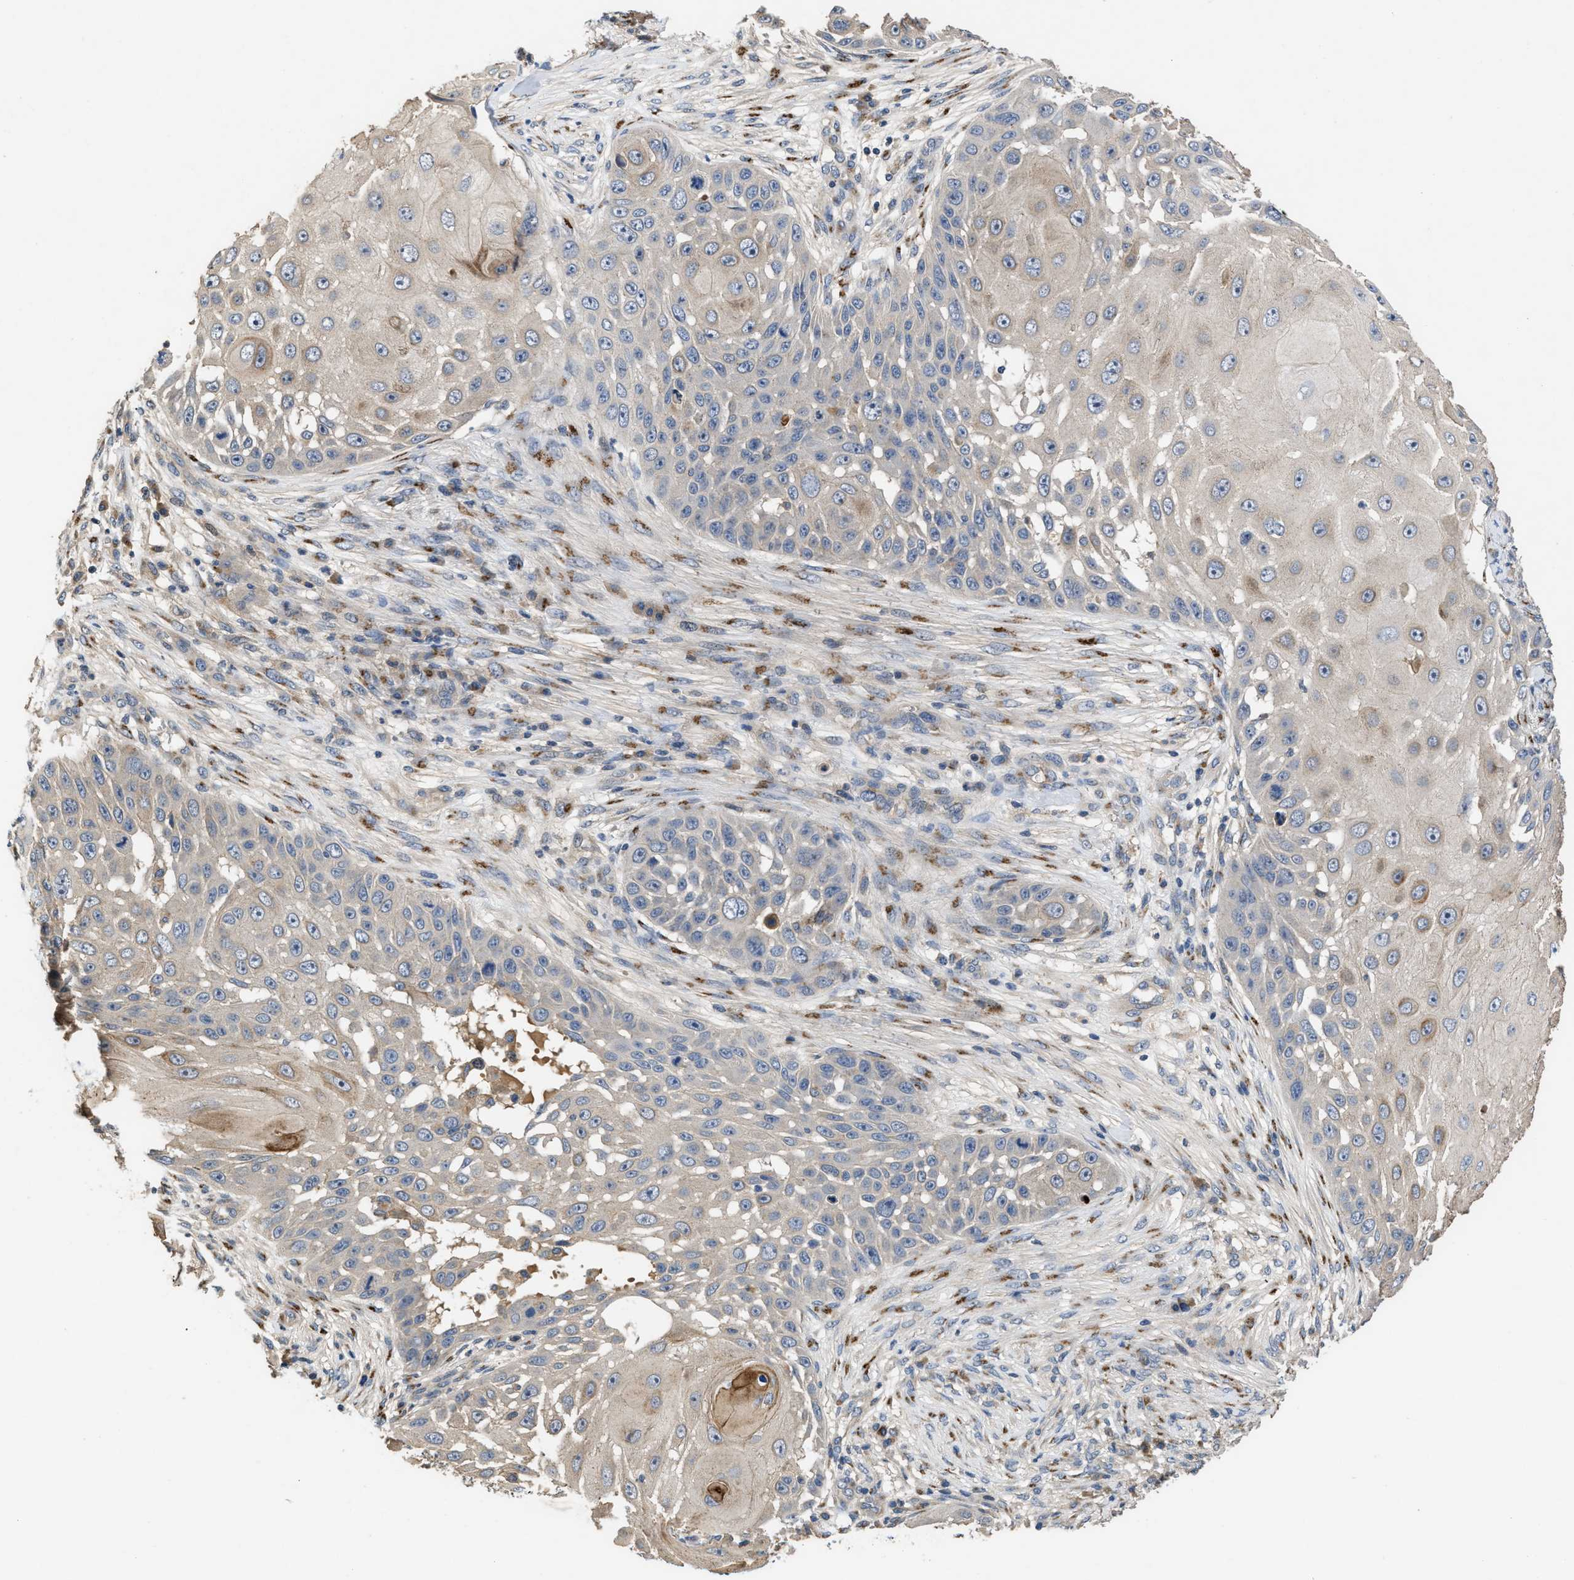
{"staining": {"intensity": "negative", "quantity": "none", "location": "none"}, "tissue": "skin cancer", "cell_type": "Tumor cells", "image_type": "cancer", "snomed": [{"axis": "morphology", "description": "Squamous cell carcinoma, NOS"}, {"axis": "topography", "description": "Skin"}], "caption": "This is an immunohistochemistry histopathology image of human skin squamous cell carcinoma. There is no expression in tumor cells.", "gene": "SIK2", "patient": {"sex": "female", "age": 44}}